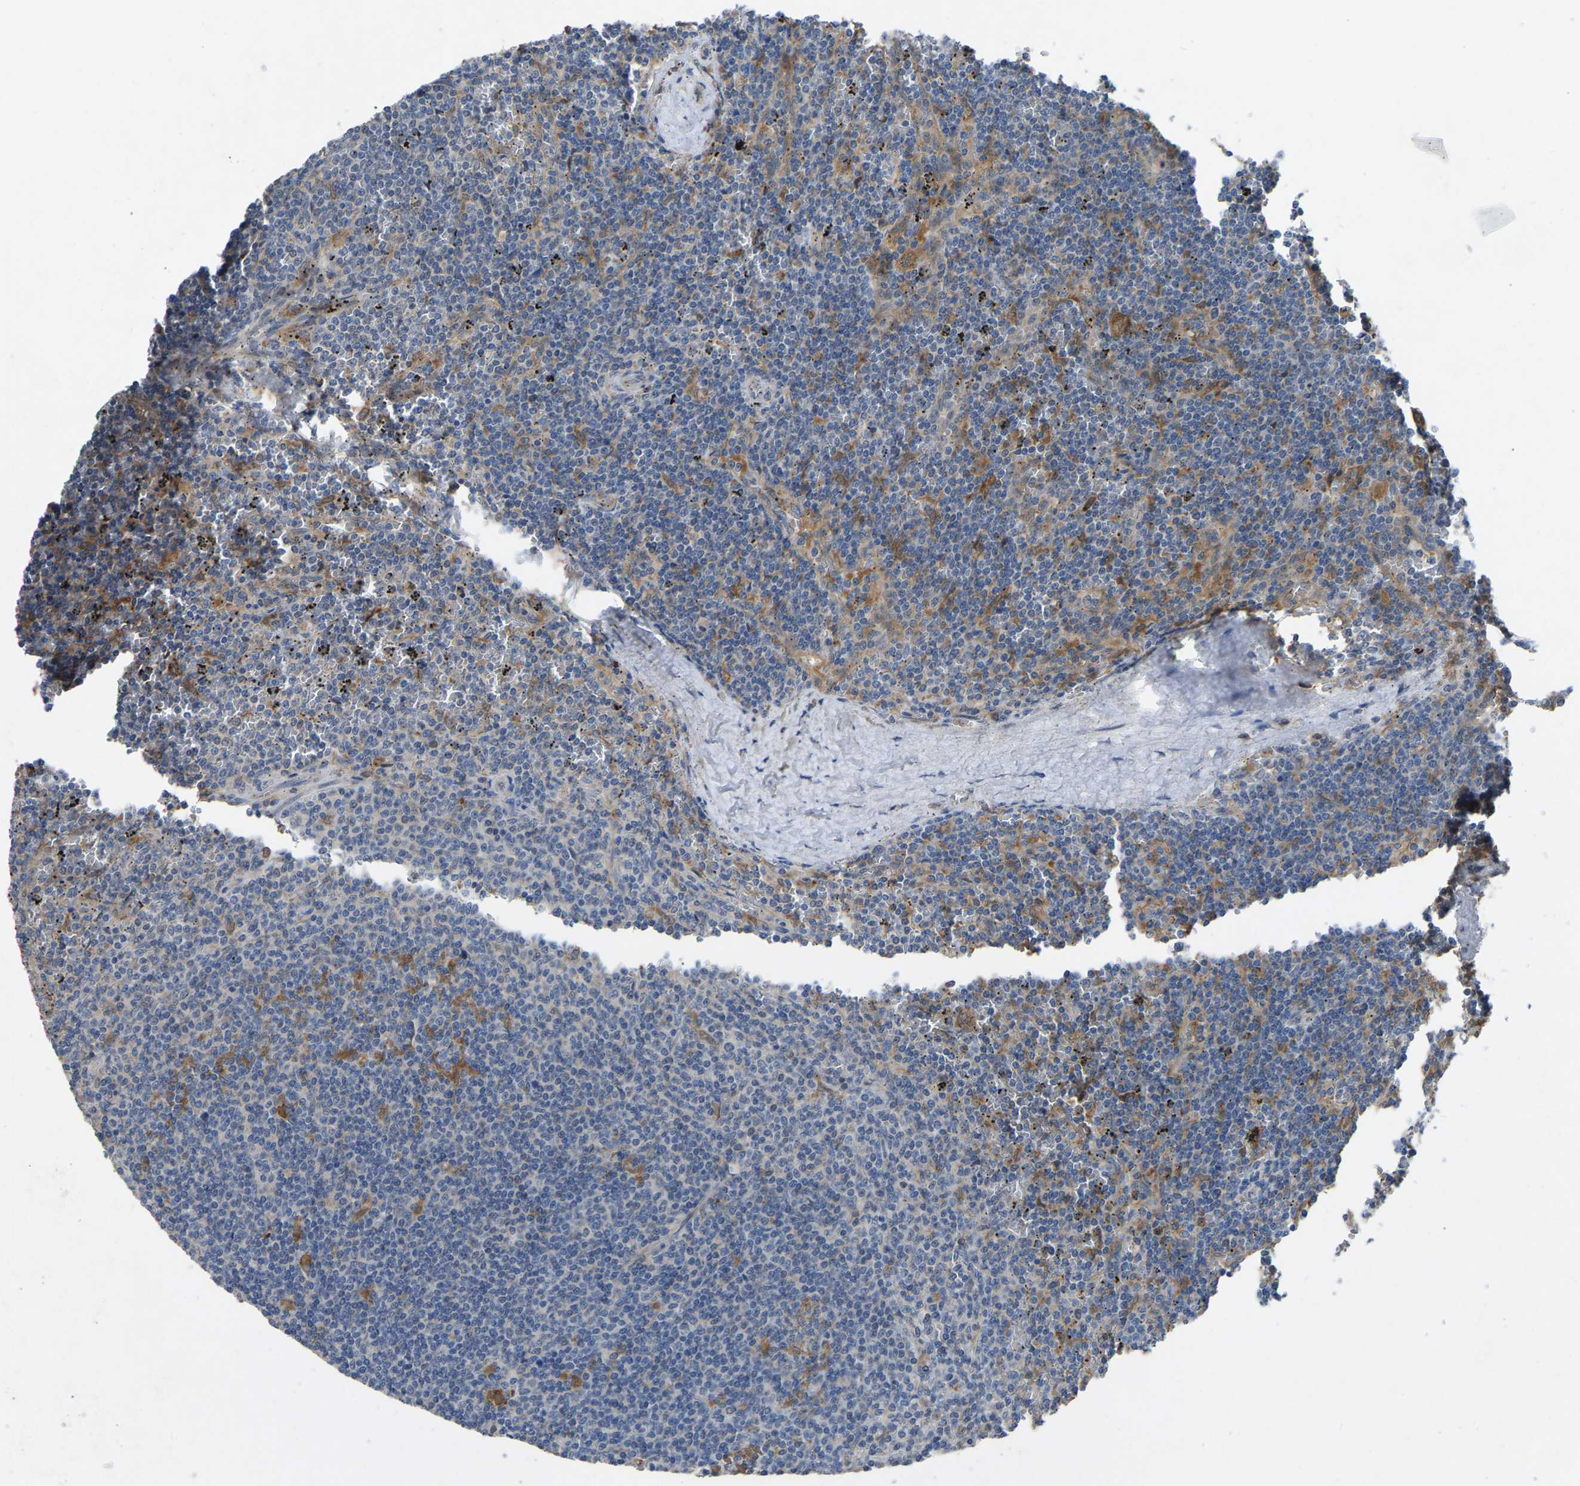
{"staining": {"intensity": "moderate", "quantity": "<25%", "location": "cytoplasmic/membranous"}, "tissue": "lymphoma", "cell_type": "Tumor cells", "image_type": "cancer", "snomed": [{"axis": "morphology", "description": "Malignant lymphoma, non-Hodgkin's type, Low grade"}, {"axis": "topography", "description": "Spleen"}], "caption": "Low-grade malignant lymphoma, non-Hodgkin's type was stained to show a protein in brown. There is low levels of moderate cytoplasmic/membranous expression in approximately <25% of tumor cells.", "gene": "FHIT", "patient": {"sex": "female", "age": 50}}